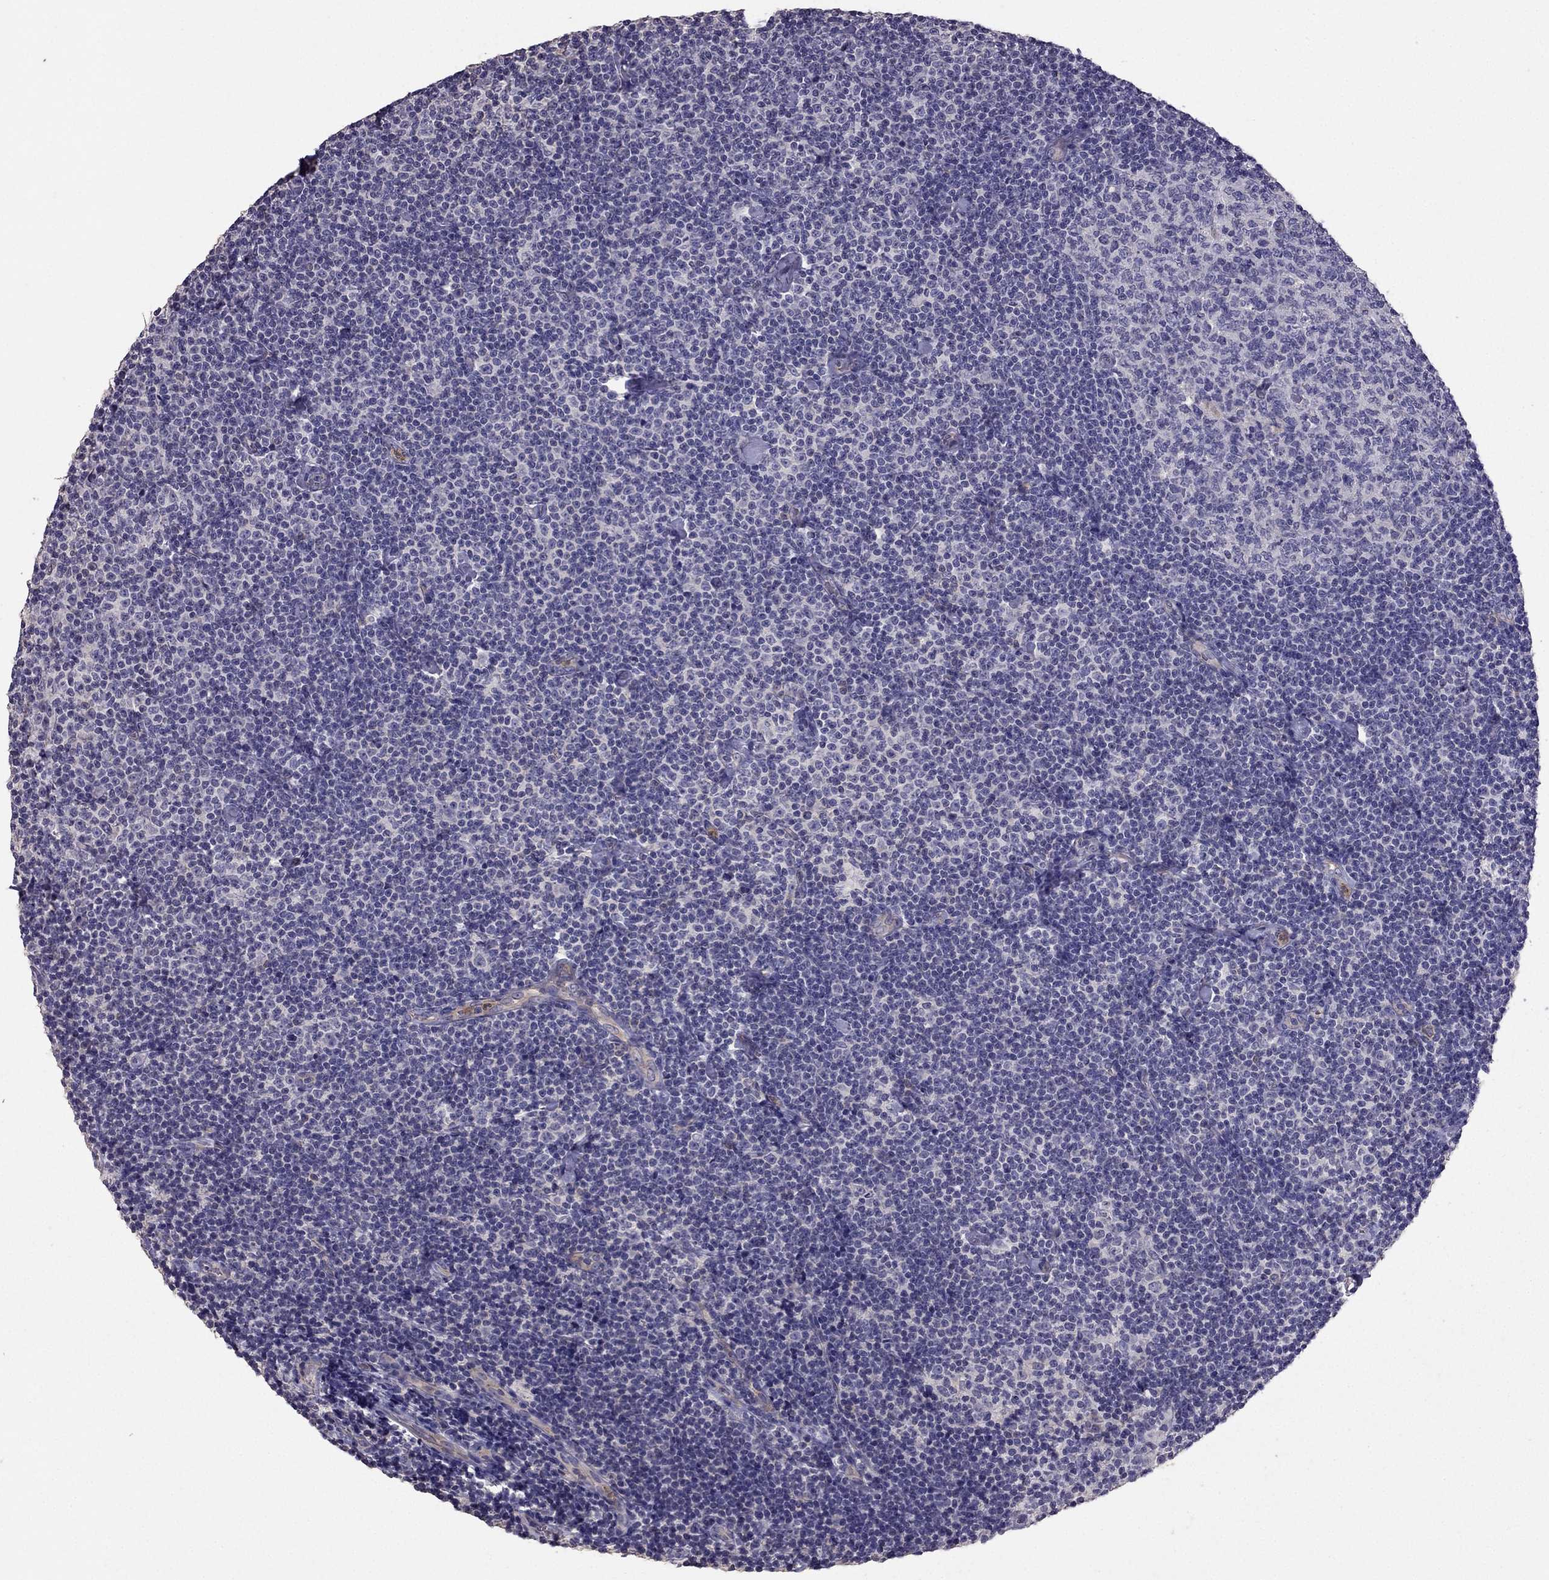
{"staining": {"intensity": "negative", "quantity": "none", "location": "none"}, "tissue": "lymphoma", "cell_type": "Tumor cells", "image_type": "cancer", "snomed": [{"axis": "morphology", "description": "Malignant lymphoma, non-Hodgkin's type, Low grade"}, {"axis": "topography", "description": "Lymph node"}], "caption": "This is an immunohistochemistry histopathology image of human lymphoma. There is no staining in tumor cells.", "gene": "RFLNB", "patient": {"sex": "male", "age": 81}}